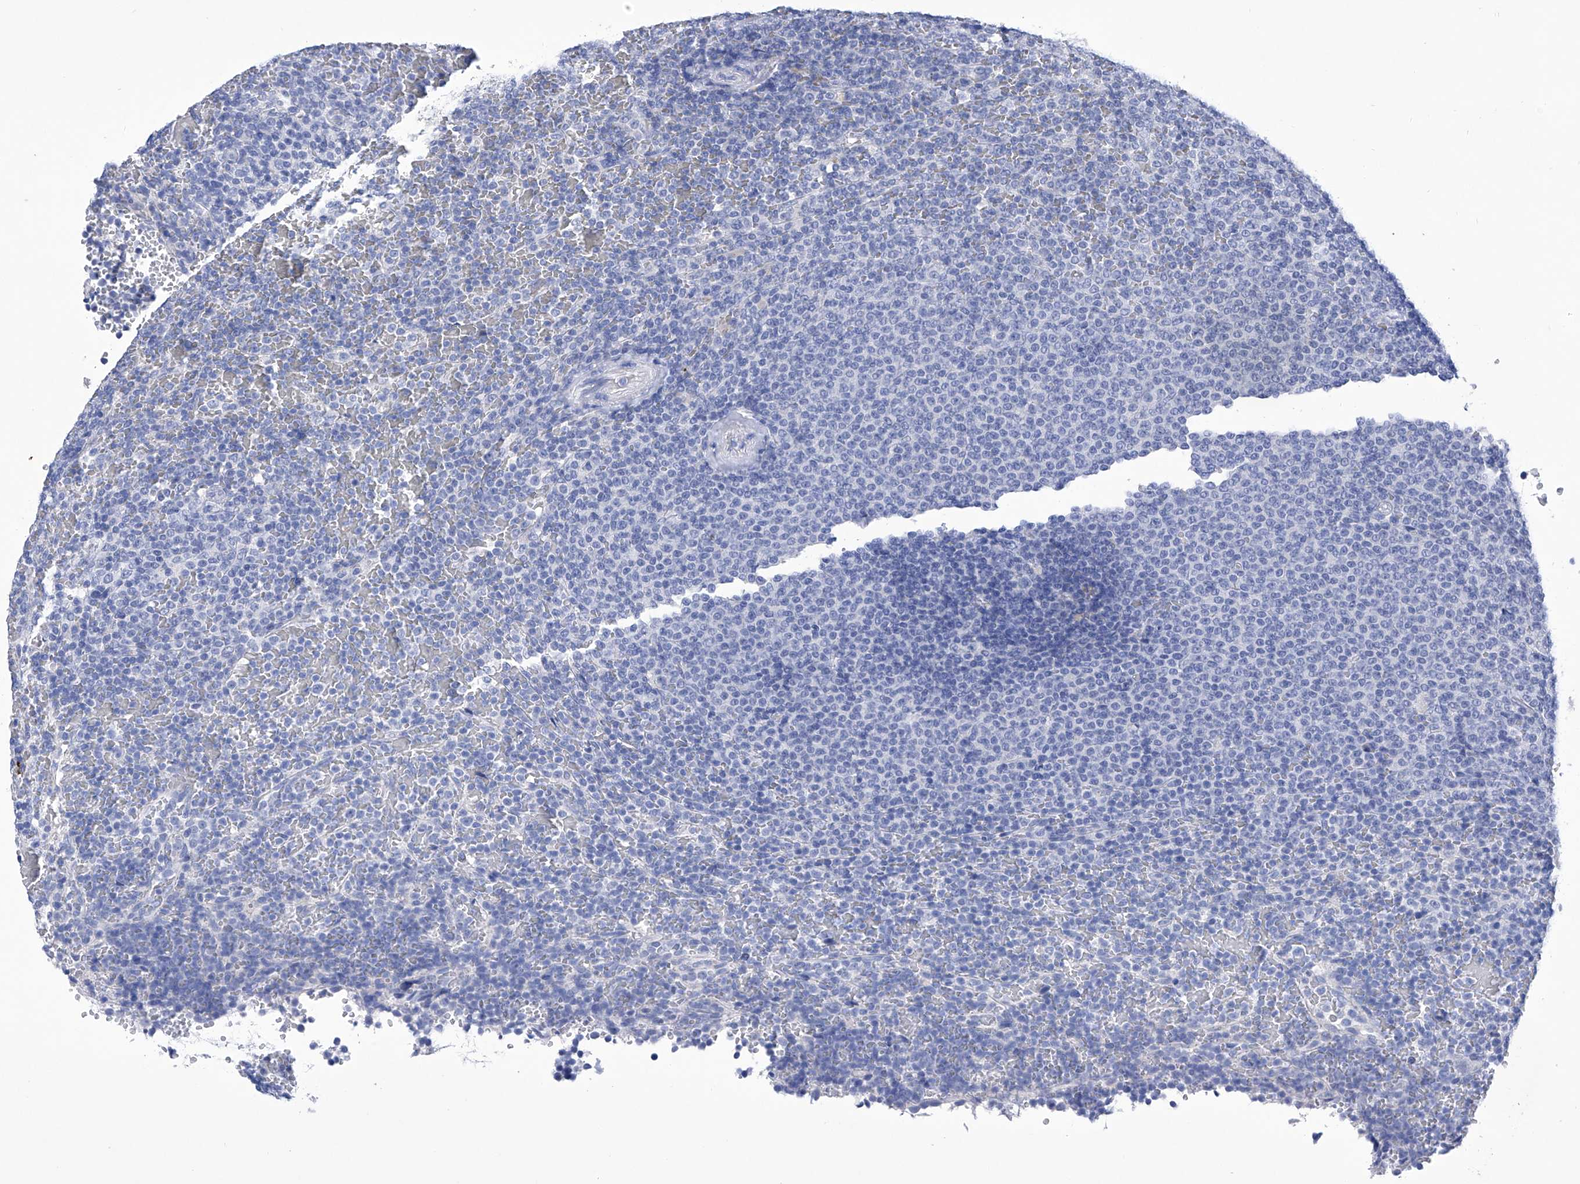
{"staining": {"intensity": "negative", "quantity": "none", "location": "none"}, "tissue": "lymphoma", "cell_type": "Tumor cells", "image_type": "cancer", "snomed": [{"axis": "morphology", "description": "Malignant lymphoma, non-Hodgkin's type, Low grade"}, {"axis": "topography", "description": "Spleen"}], "caption": "The IHC photomicrograph has no significant staining in tumor cells of malignant lymphoma, non-Hodgkin's type (low-grade) tissue. The staining was performed using DAB to visualize the protein expression in brown, while the nuclei were stained in blue with hematoxylin (Magnification: 20x).", "gene": "IFNL2", "patient": {"sex": "female", "age": 77}}